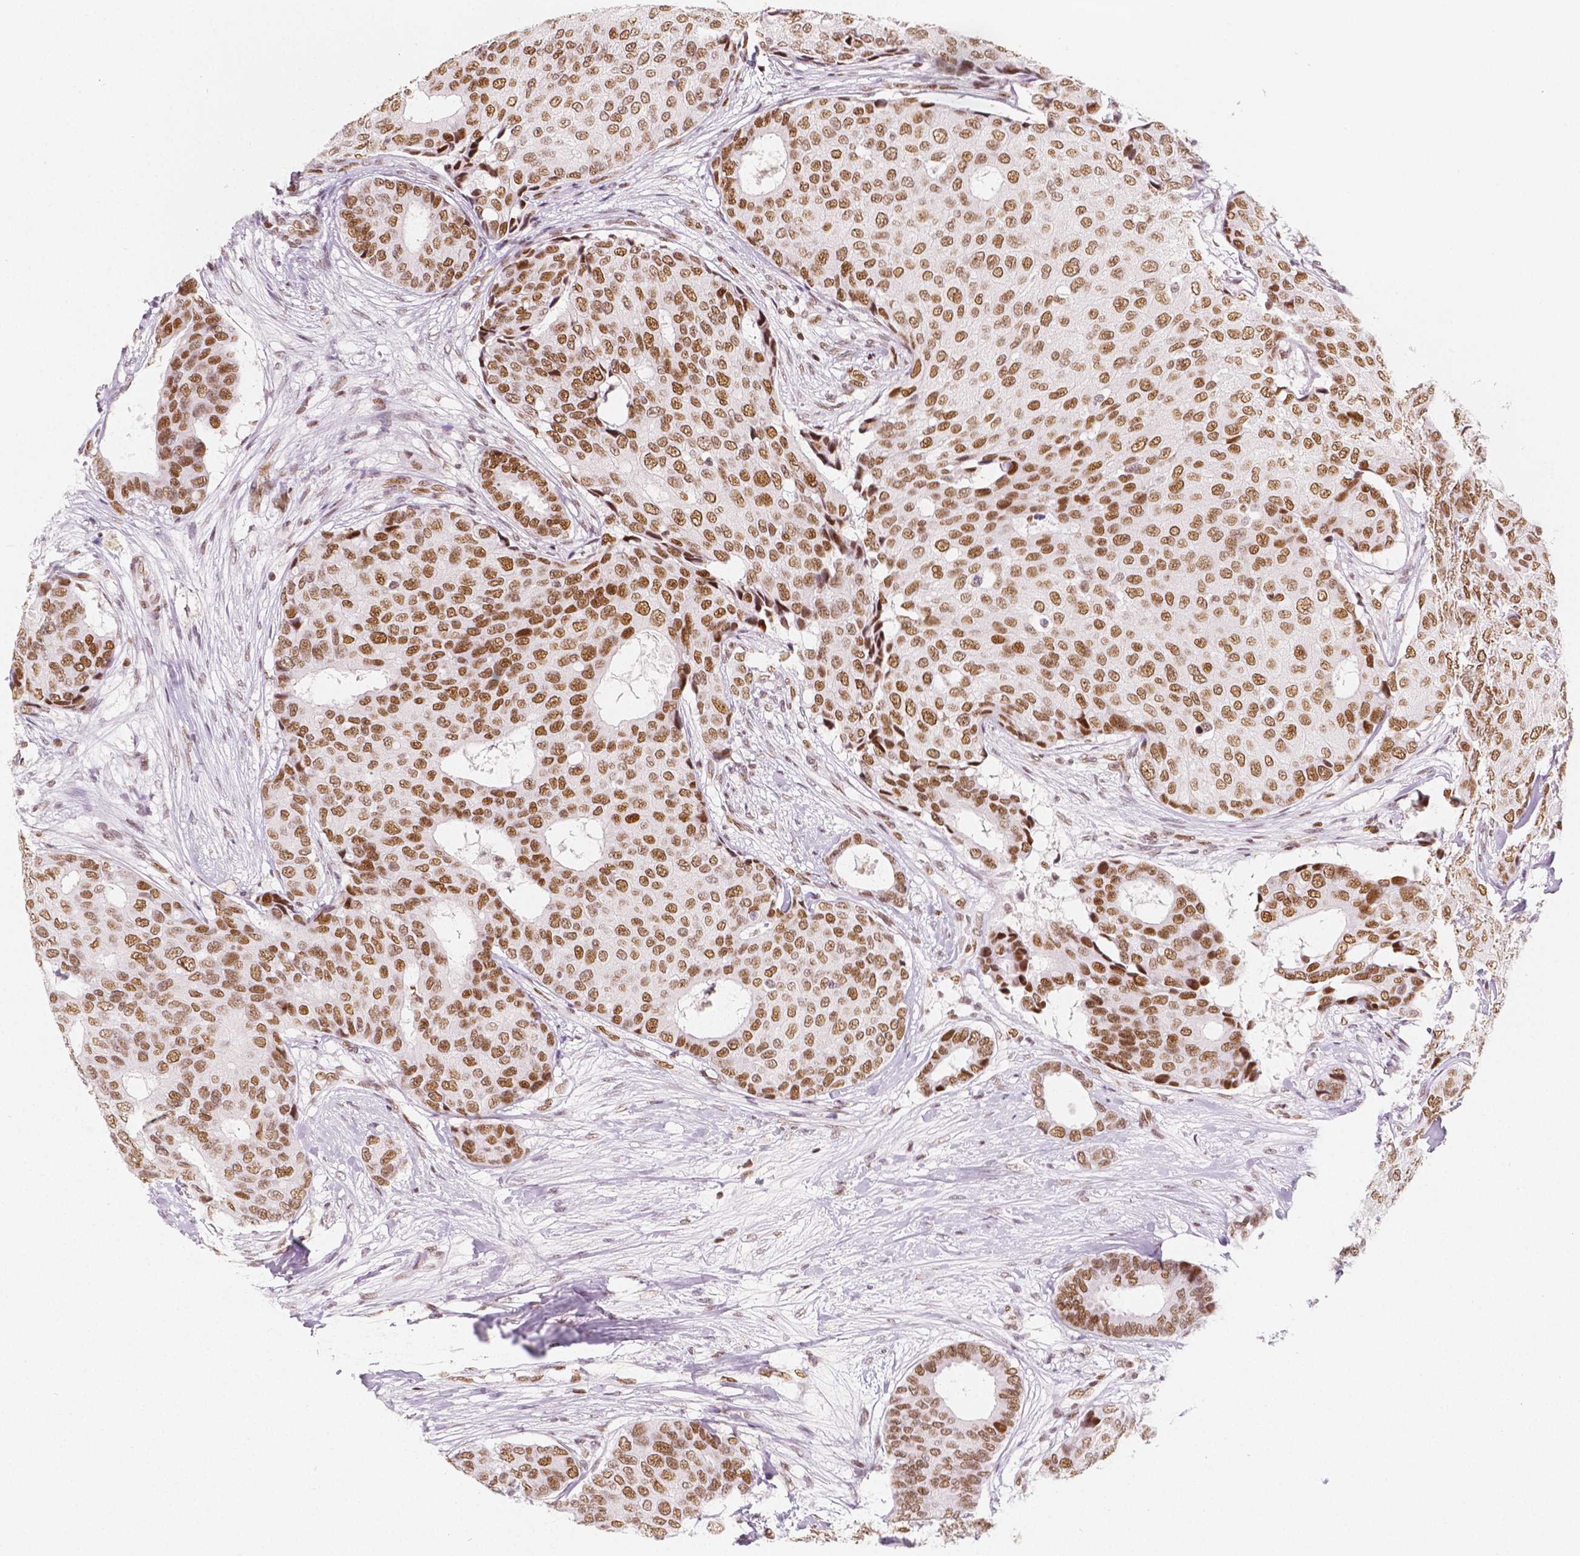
{"staining": {"intensity": "moderate", "quantity": ">75%", "location": "nuclear"}, "tissue": "breast cancer", "cell_type": "Tumor cells", "image_type": "cancer", "snomed": [{"axis": "morphology", "description": "Duct carcinoma"}, {"axis": "topography", "description": "Breast"}], "caption": "Tumor cells exhibit moderate nuclear staining in approximately >75% of cells in breast cancer. Nuclei are stained in blue.", "gene": "HDAC1", "patient": {"sex": "female", "age": 75}}